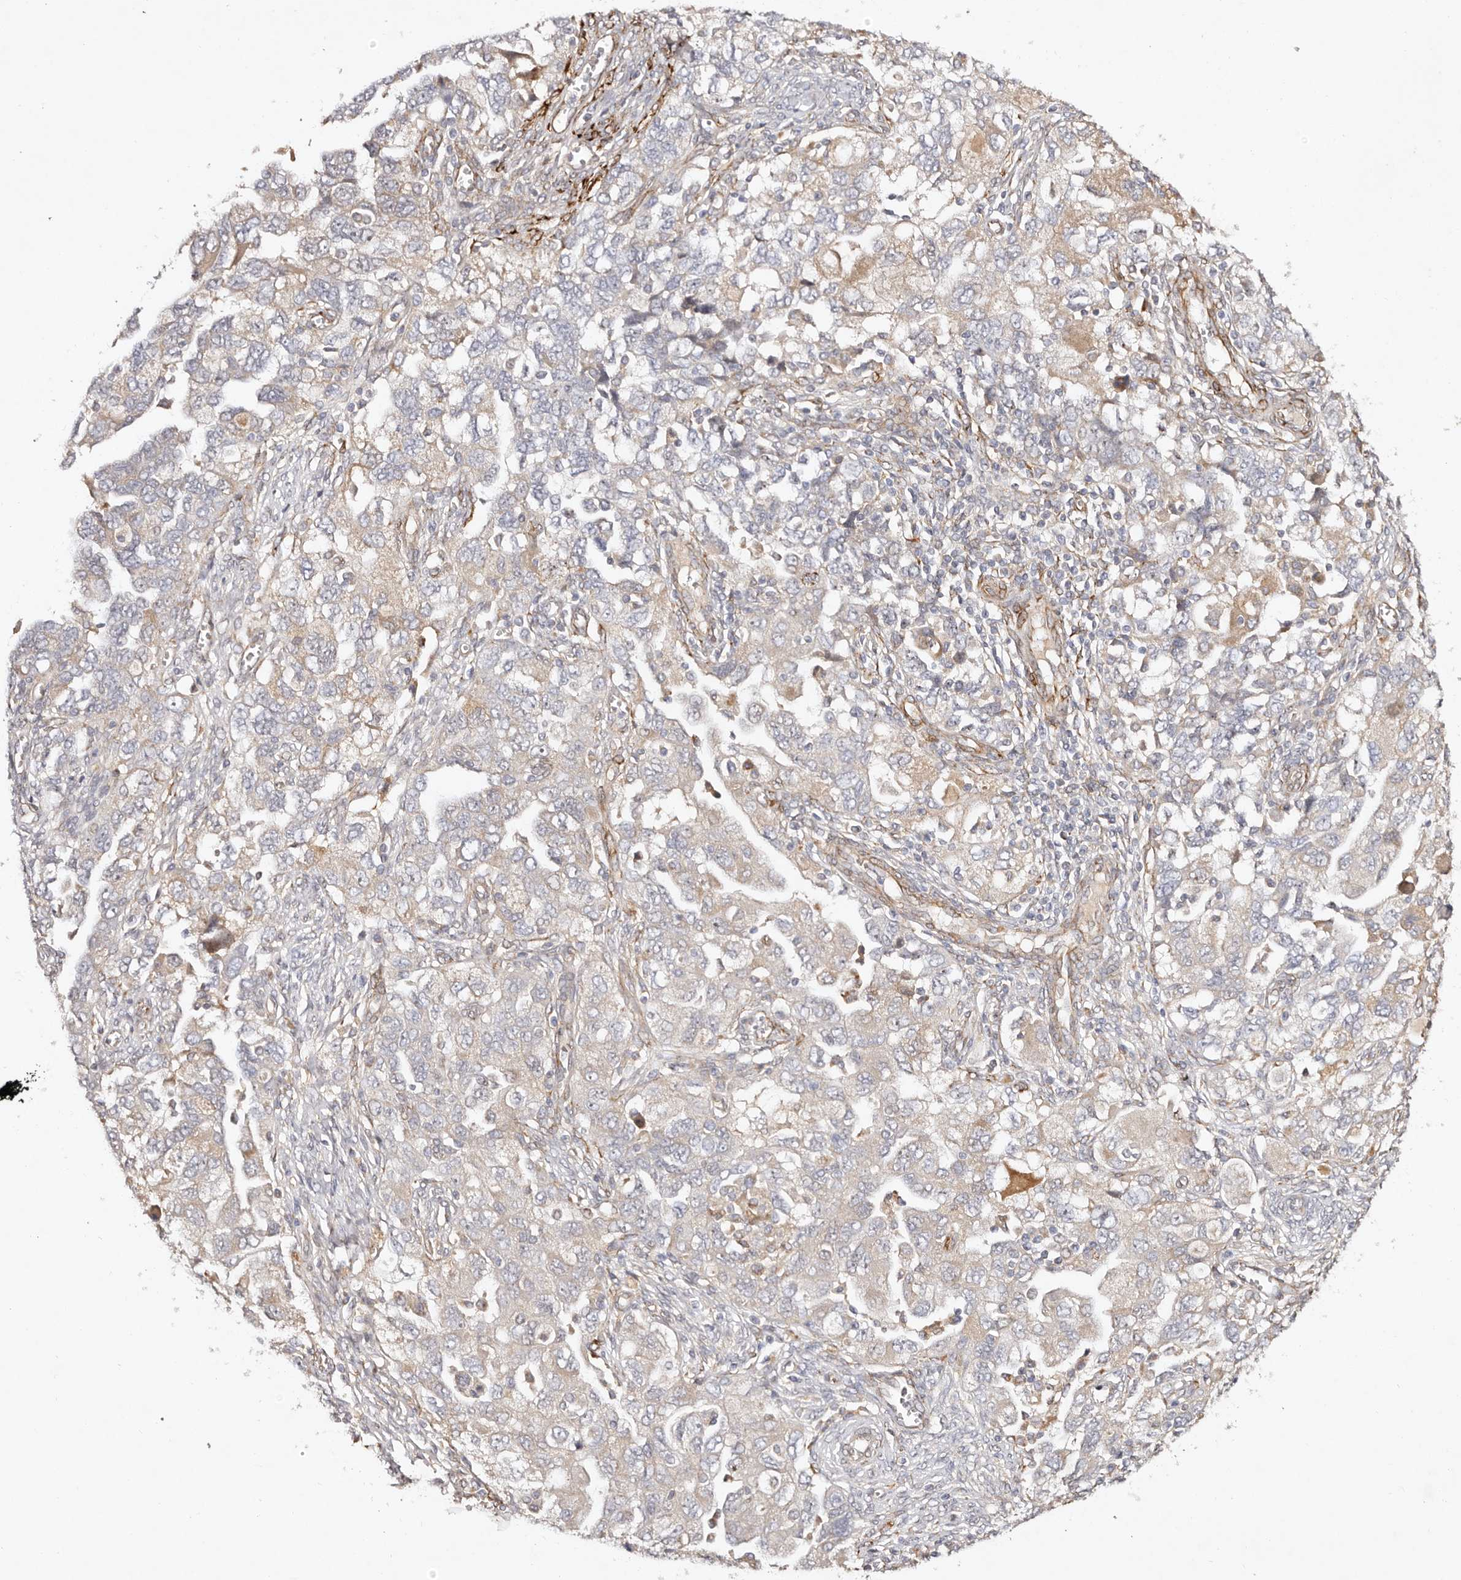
{"staining": {"intensity": "moderate", "quantity": "<25%", "location": "cytoplasmic/membranous"}, "tissue": "ovarian cancer", "cell_type": "Tumor cells", "image_type": "cancer", "snomed": [{"axis": "morphology", "description": "Carcinoma, NOS"}, {"axis": "morphology", "description": "Cystadenocarcinoma, serous, NOS"}, {"axis": "topography", "description": "Ovary"}], "caption": "A brown stain highlights moderate cytoplasmic/membranous positivity of a protein in ovarian cancer tumor cells.", "gene": "SERPINH1", "patient": {"sex": "female", "age": 69}}